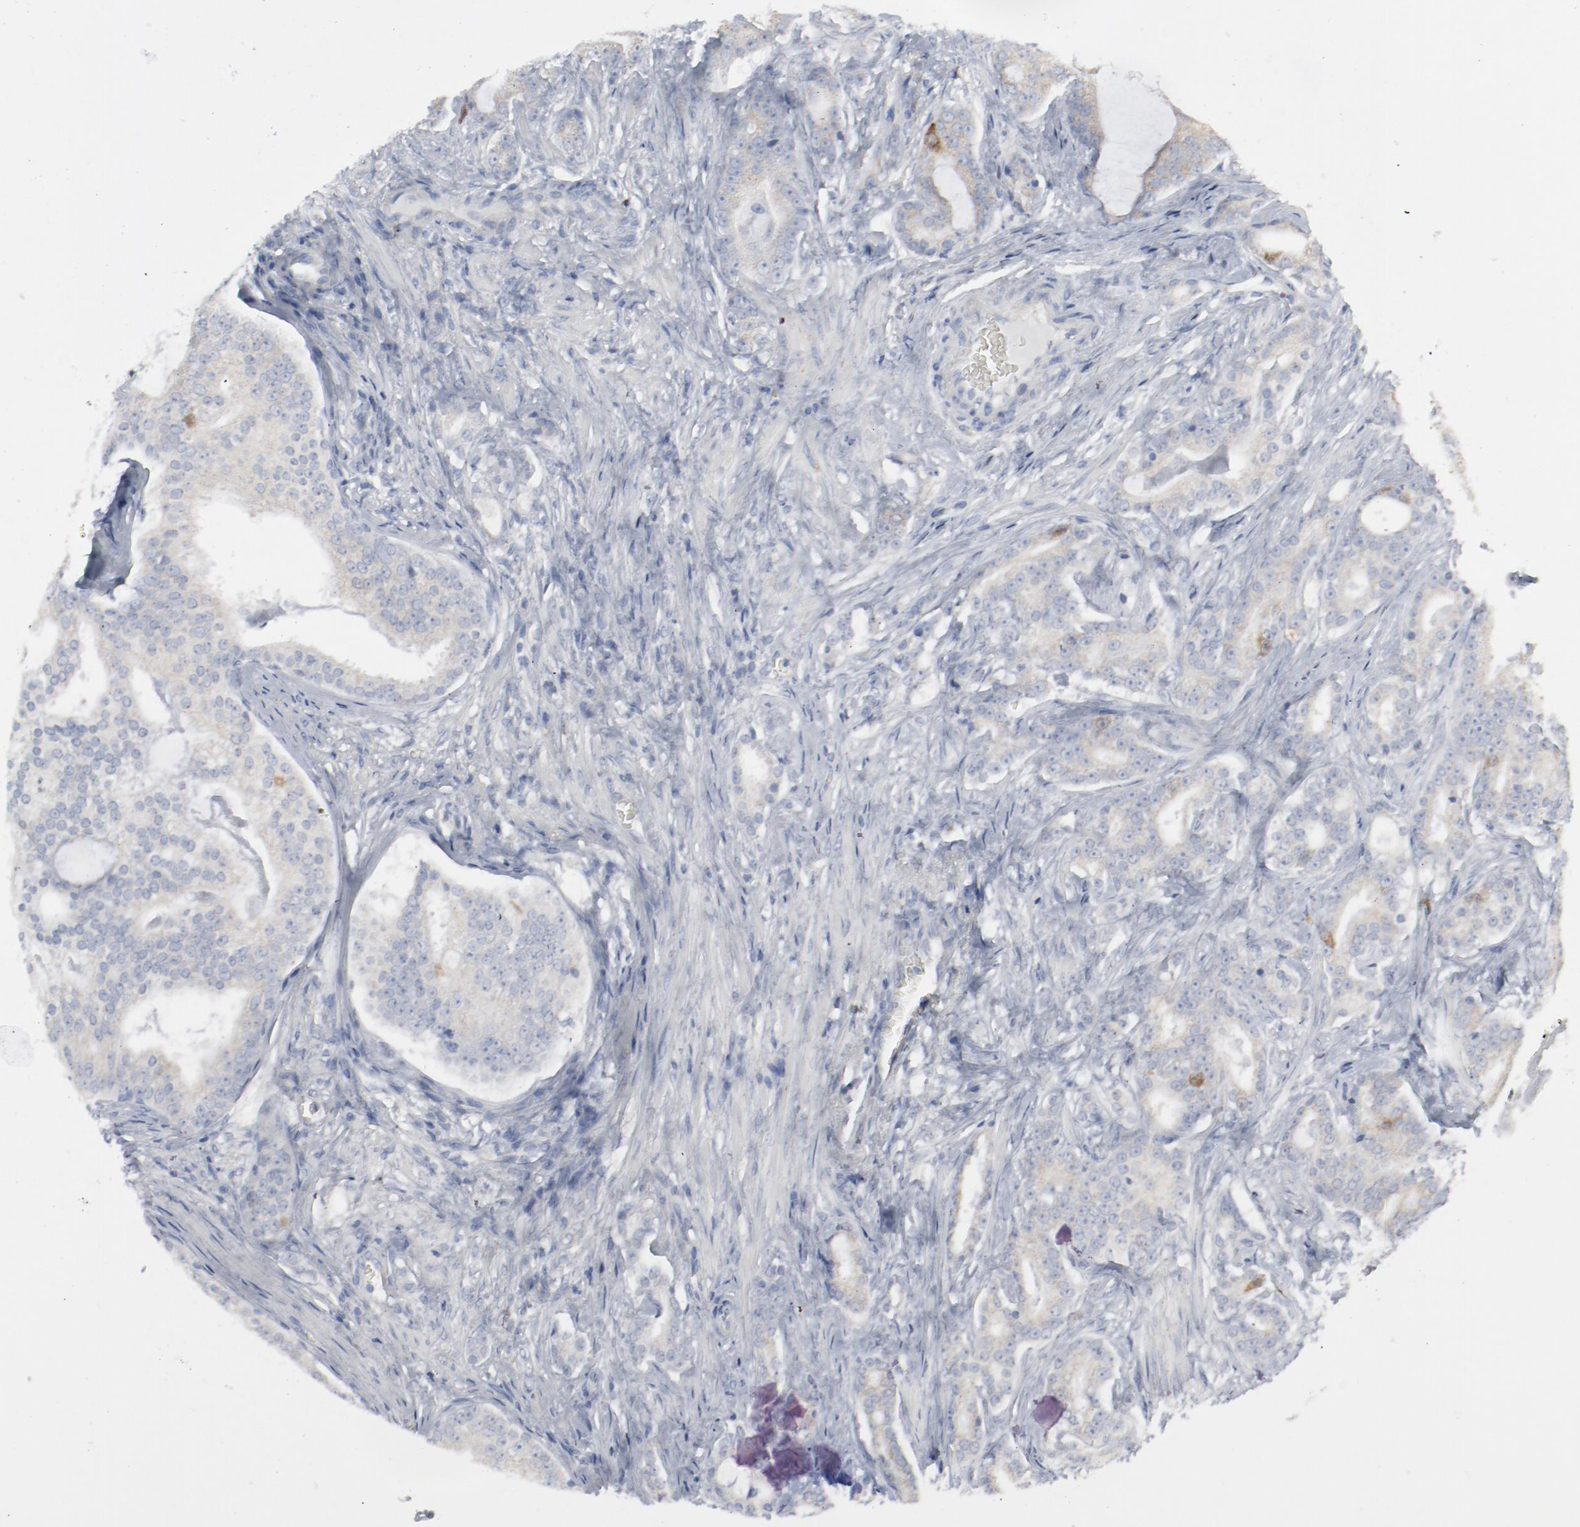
{"staining": {"intensity": "moderate", "quantity": "<25%", "location": "cytoplasmic/membranous"}, "tissue": "prostate cancer", "cell_type": "Tumor cells", "image_type": "cancer", "snomed": [{"axis": "morphology", "description": "Adenocarcinoma, Low grade"}, {"axis": "topography", "description": "Prostate"}], "caption": "The photomicrograph demonstrates staining of prostate cancer (adenocarcinoma (low-grade)), revealing moderate cytoplasmic/membranous protein positivity (brown color) within tumor cells.", "gene": "CDK1", "patient": {"sex": "male", "age": 58}}